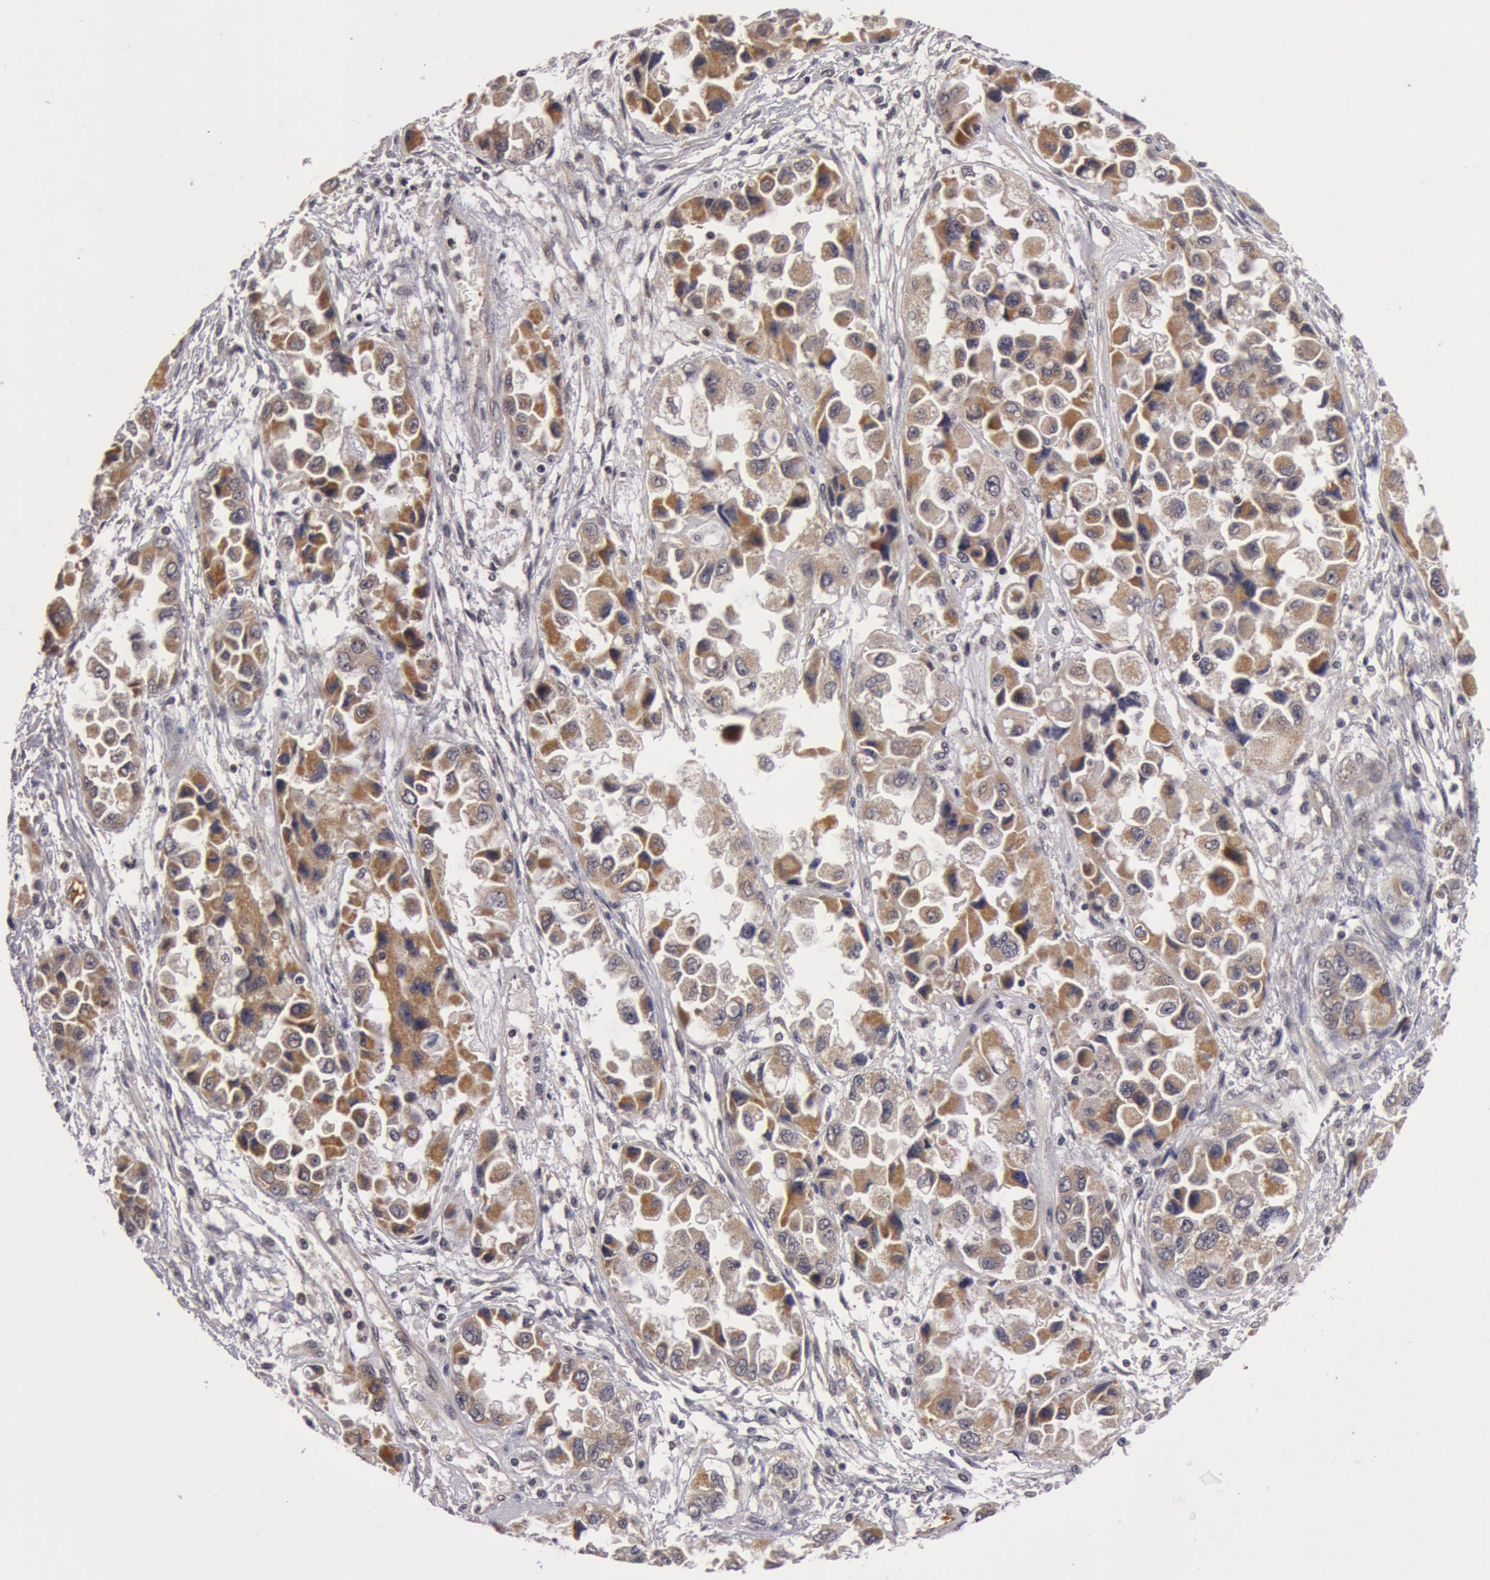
{"staining": {"intensity": "moderate", "quantity": ">75%", "location": "cytoplasmic/membranous"}, "tissue": "ovarian cancer", "cell_type": "Tumor cells", "image_type": "cancer", "snomed": [{"axis": "morphology", "description": "Cystadenocarcinoma, serous, NOS"}, {"axis": "topography", "description": "Ovary"}], "caption": "About >75% of tumor cells in ovarian serous cystadenocarcinoma reveal moderate cytoplasmic/membranous protein expression as visualized by brown immunohistochemical staining.", "gene": "SYTL4", "patient": {"sex": "female", "age": 84}}